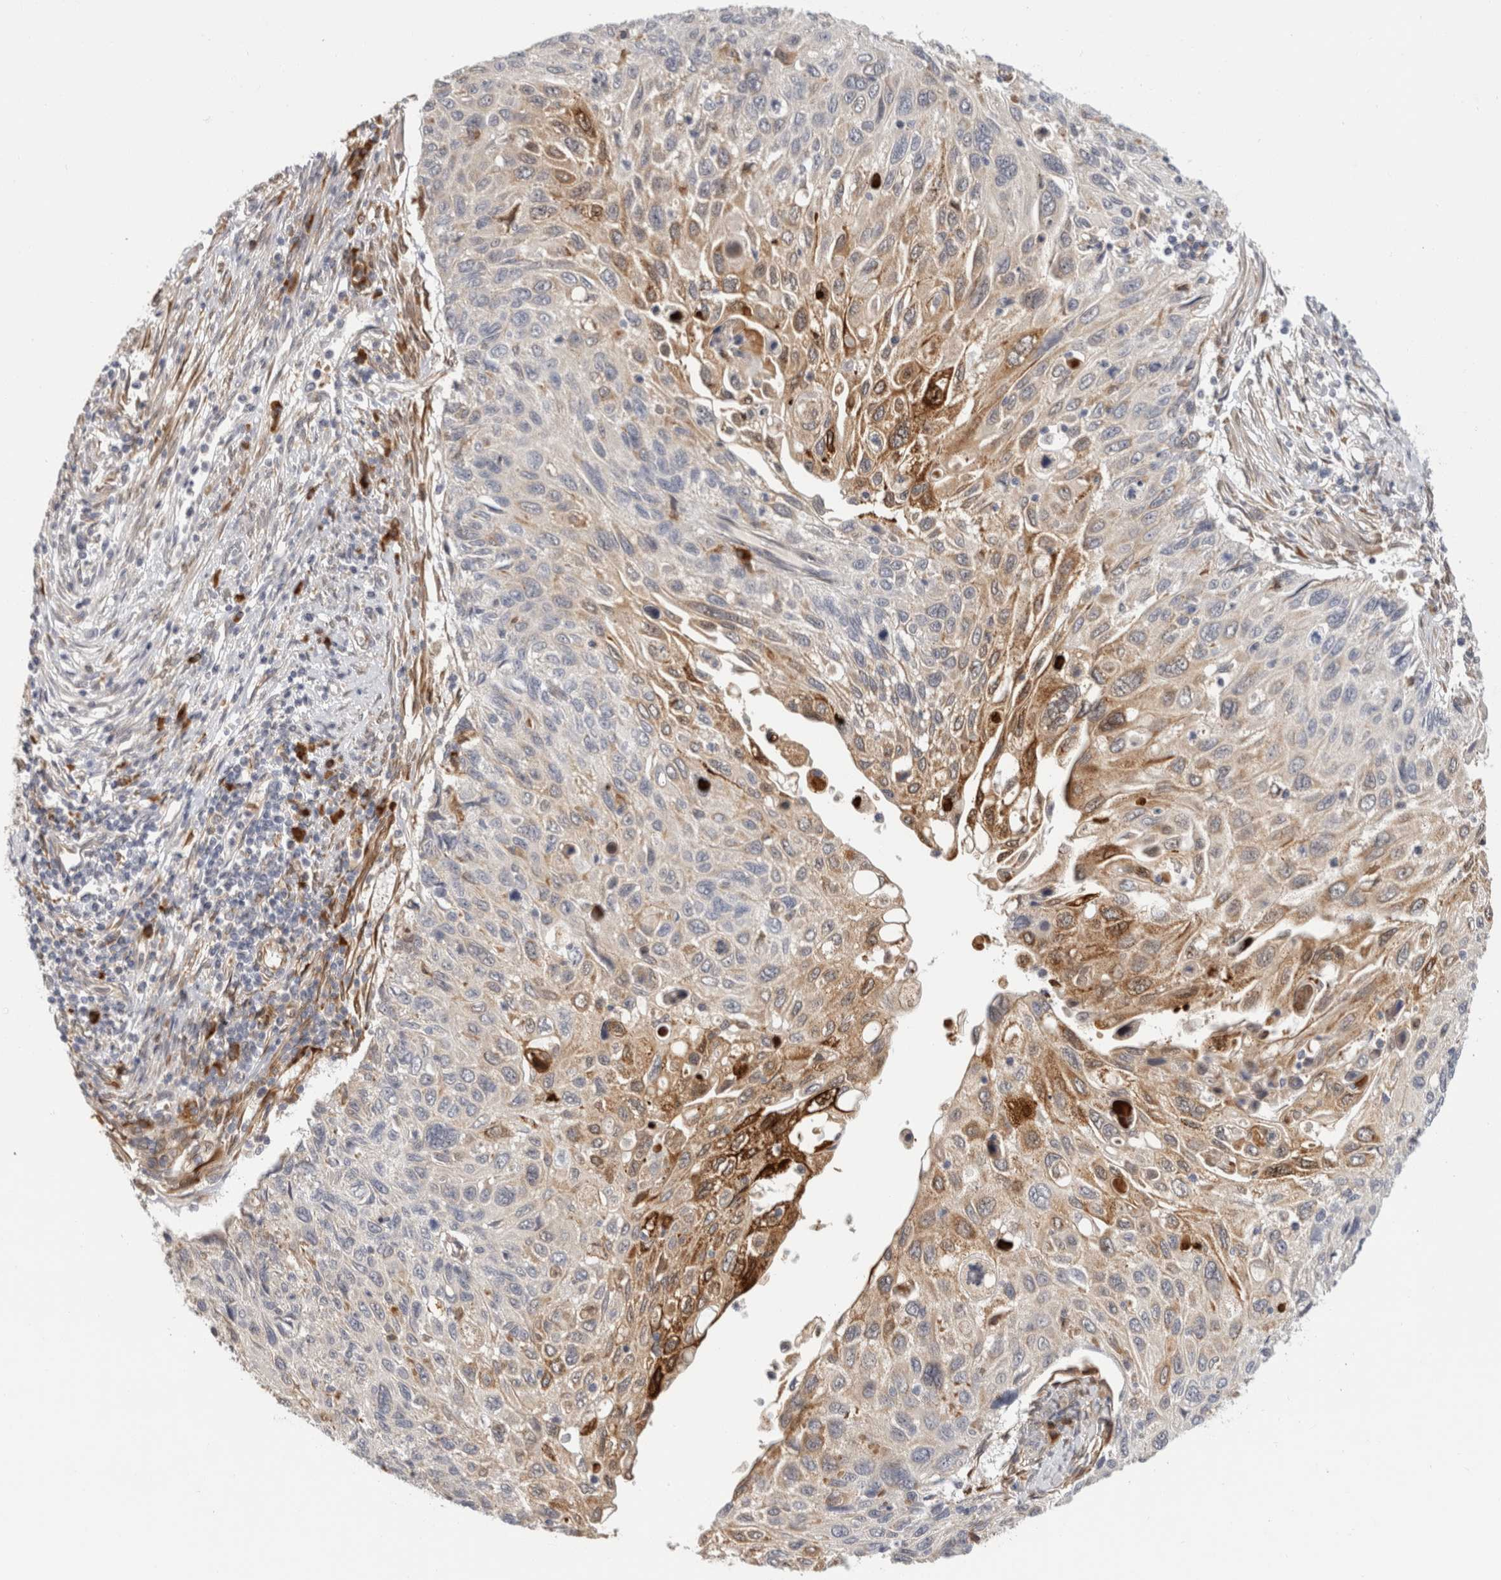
{"staining": {"intensity": "moderate", "quantity": "25%-75%", "location": "cytoplasmic/membranous"}, "tissue": "cervical cancer", "cell_type": "Tumor cells", "image_type": "cancer", "snomed": [{"axis": "morphology", "description": "Squamous cell carcinoma, NOS"}, {"axis": "topography", "description": "Cervix"}], "caption": "Cervical cancer tissue exhibits moderate cytoplasmic/membranous positivity in about 25%-75% of tumor cells", "gene": "APOL2", "patient": {"sex": "female", "age": 70}}